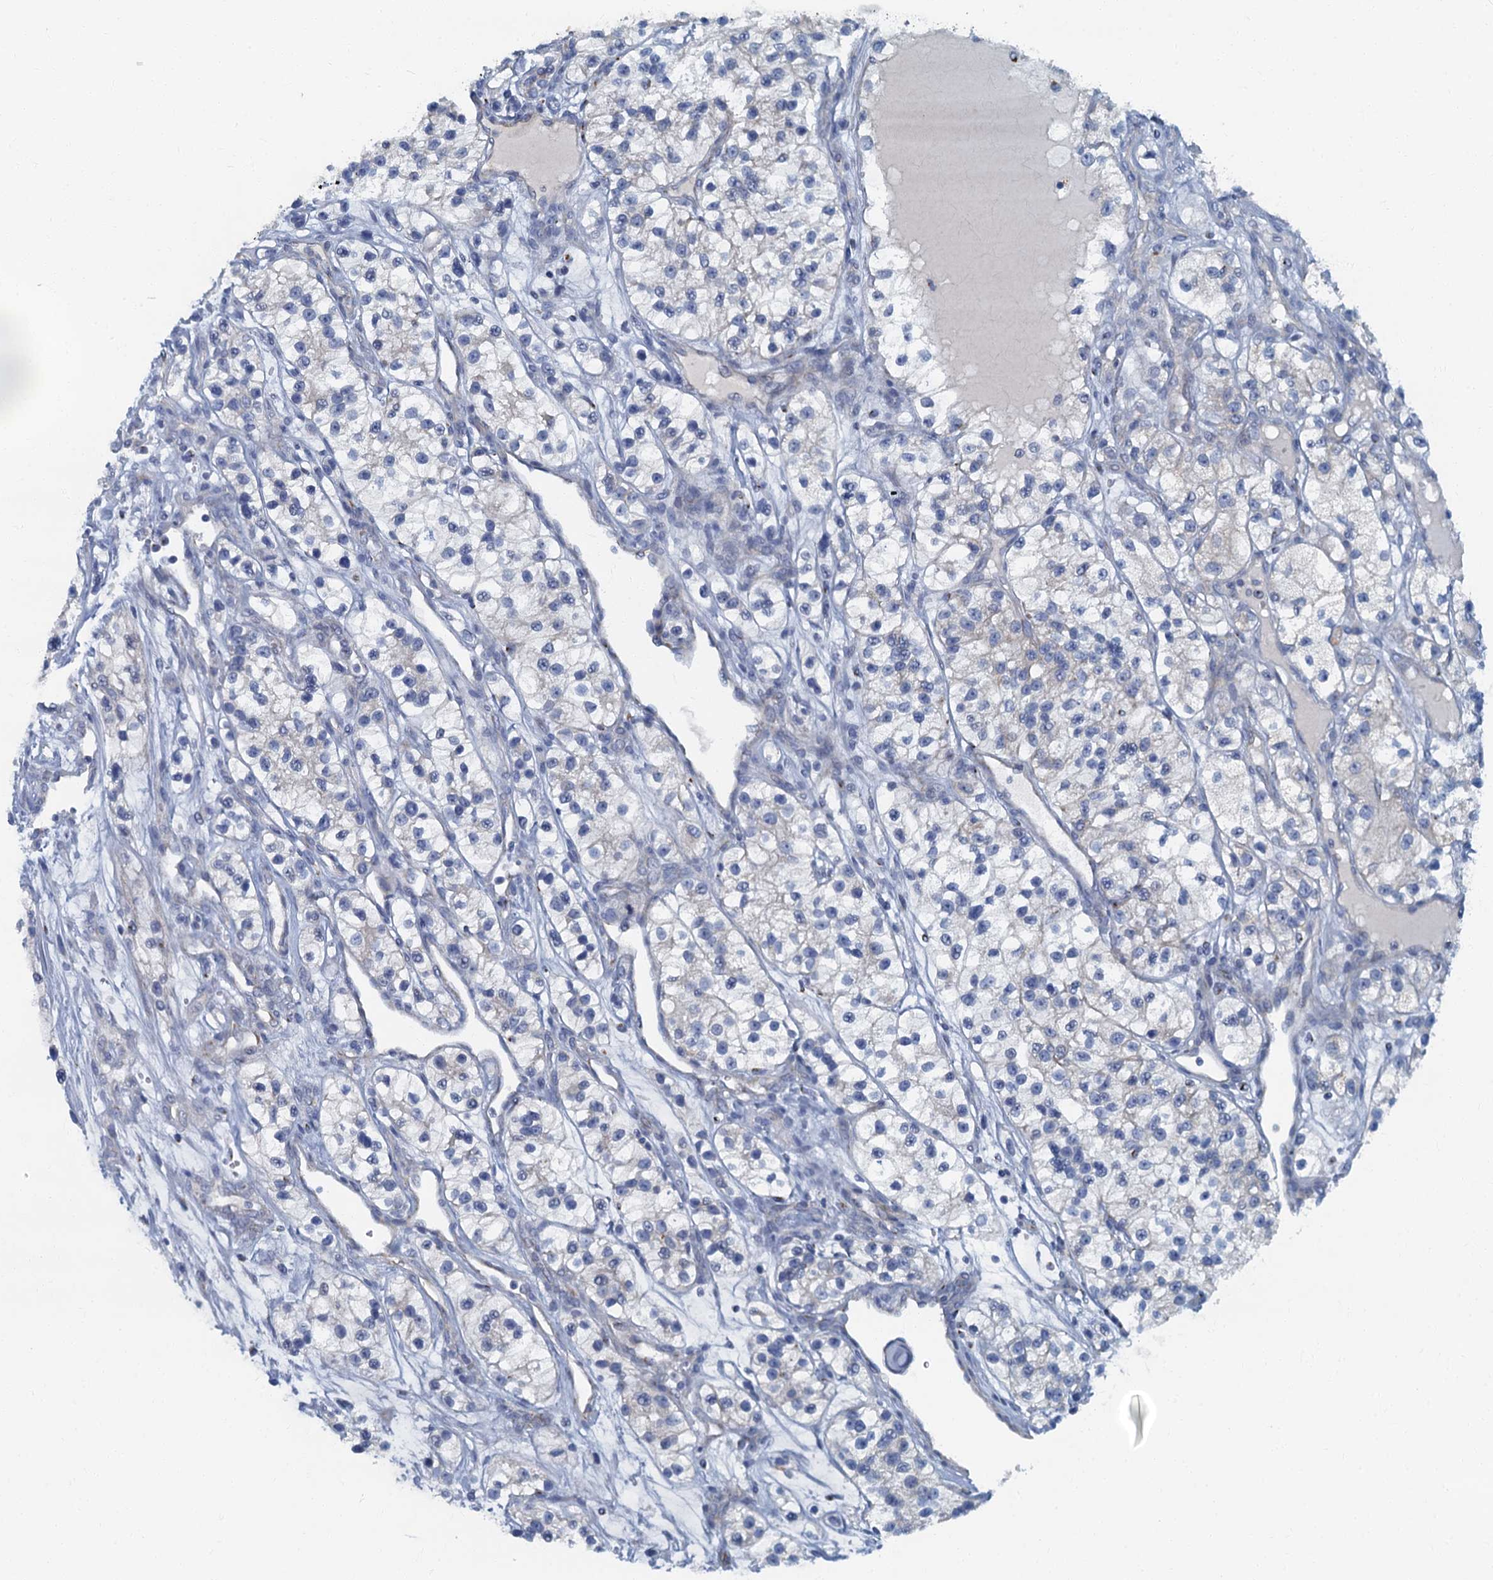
{"staining": {"intensity": "negative", "quantity": "none", "location": "none"}, "tissue": "renal cancer", "cell_type": "Tumor cells", "image_type": "cancer", "snomed": [{"axis": "morphology", "description": "Adenocarcinoma, NOS"}, {"axis": "topography", "description": "Kidney"}], "caption": "This is an immunohistochemistry image of renal cancer (adenocarcinoma). There is no positivity in tumor cells.", "gene": "LYPD3", "patient": {"sex": "female", "age": 57}}